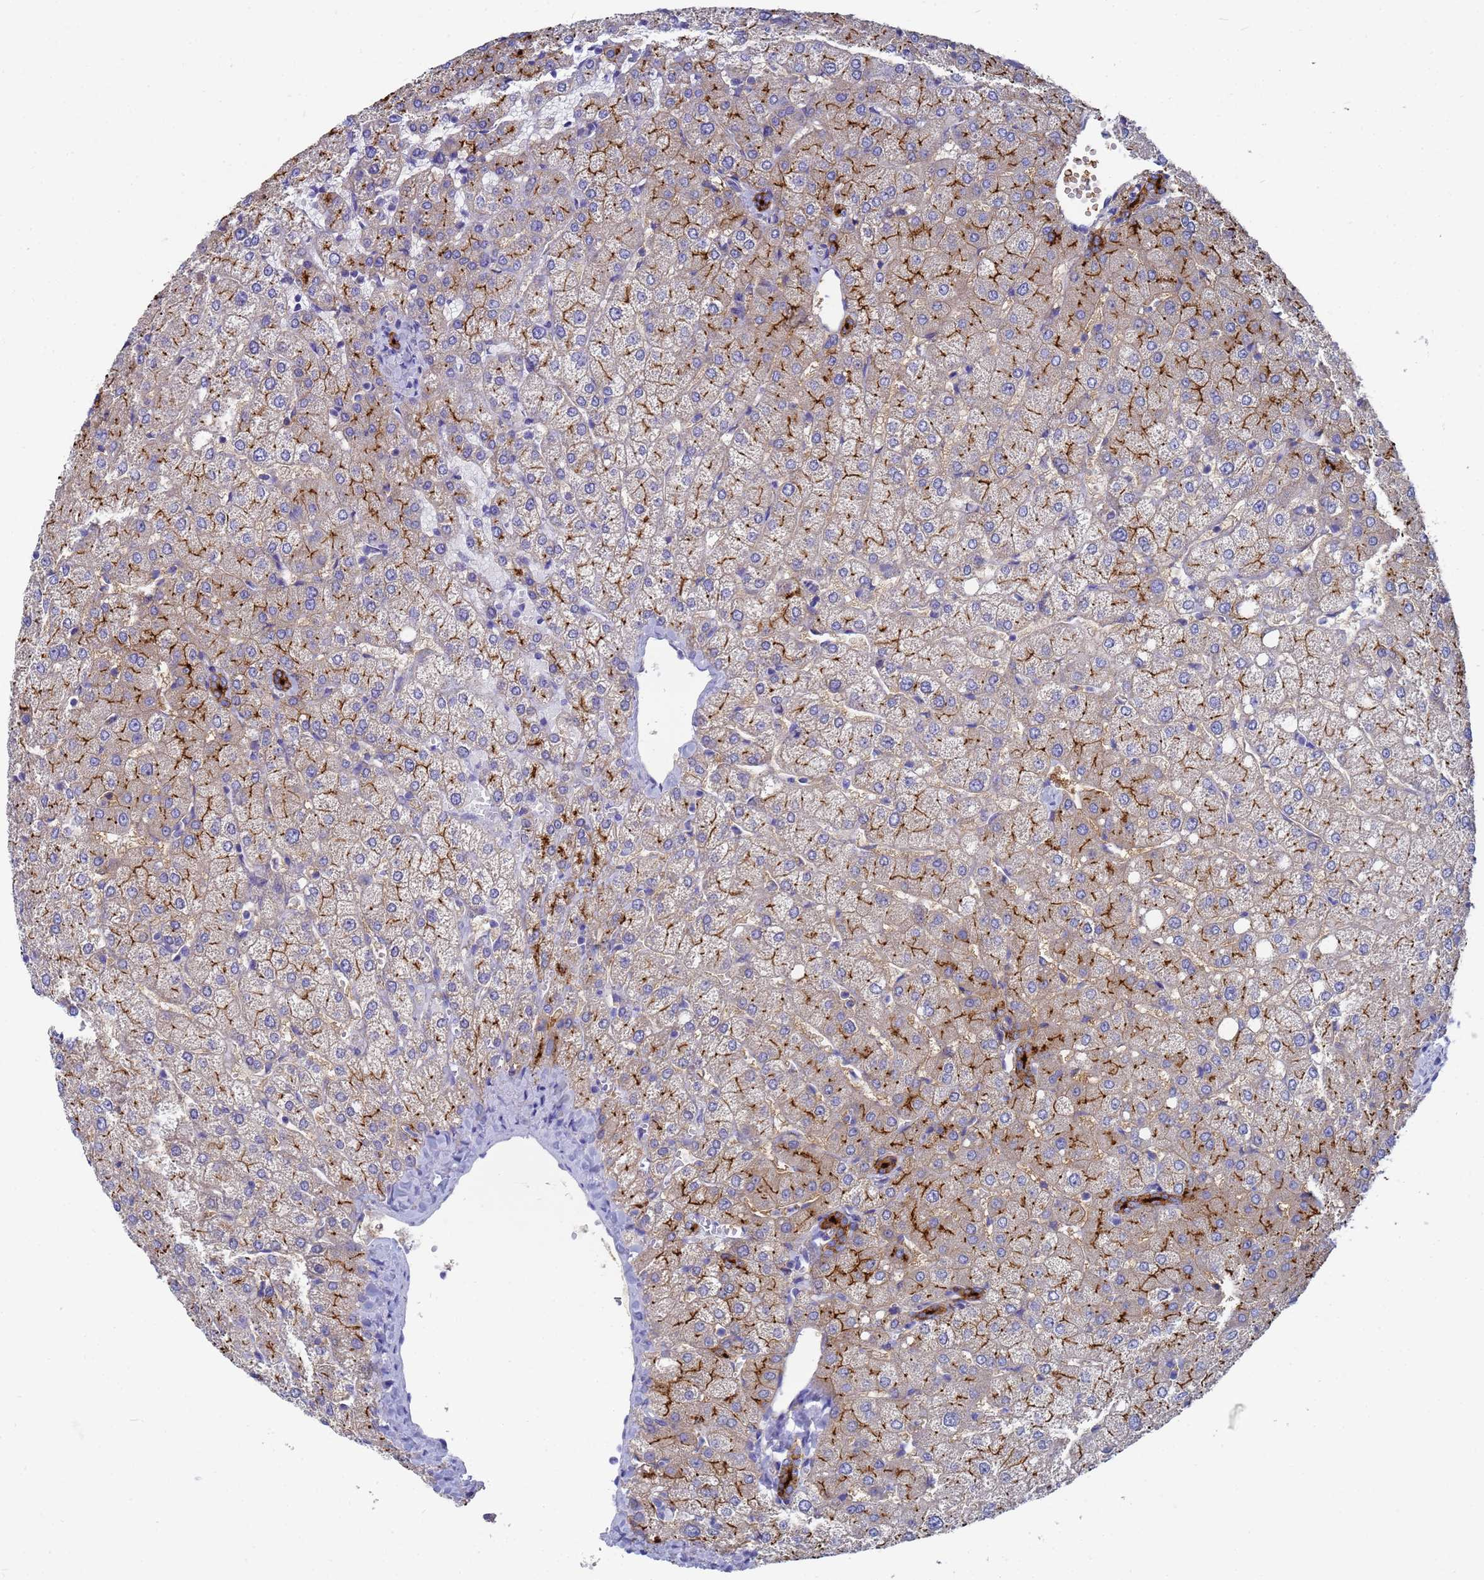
{"staining": {"intensity": "strong", "quantity": ">75%", "location": "cytoplasmic/membranous"}, "tissue": "liver", "cell_type": "Cholangiocytes", "image_type": "normal", "snomed": [{"axis": "morphology", "description": "Normal tissue, NOS"}, {"axis": "topography", "description": "Liver"}], "caption": "Immunohistochemical staining of unremarkable liver reveals high levels of strong cytoplasmic/membranous expression in approximately >75% of cholangiocytes.", "gene": "TM4SF4", "patient": {"sex": "female", "age": 54}}